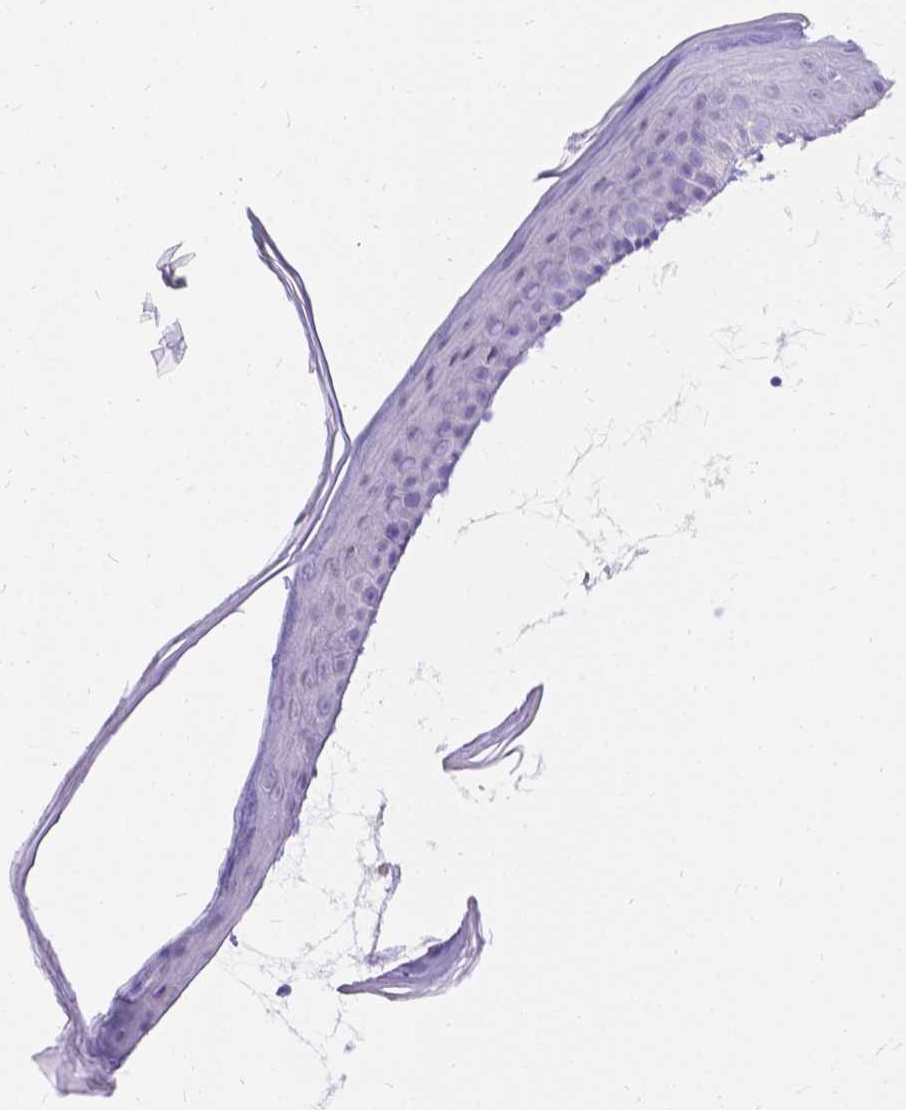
{"staining": {"intensity": "negative", "quantity": "none", "location": "none"}, "tissue": "skin", "cell_type": "Fibroblasts", "image_type": "normal", "snomed": [{"axis": "morphology", "description": "Normal tissue, NOS"}, {"axis": "topography", "description": "Skin"}], "caption": "Benign skin was stained to show a protein in brown. There is no significant staining in fibroblasts.", "gene": "PALS1", "patient": {"sex": "female", "age": 62}}